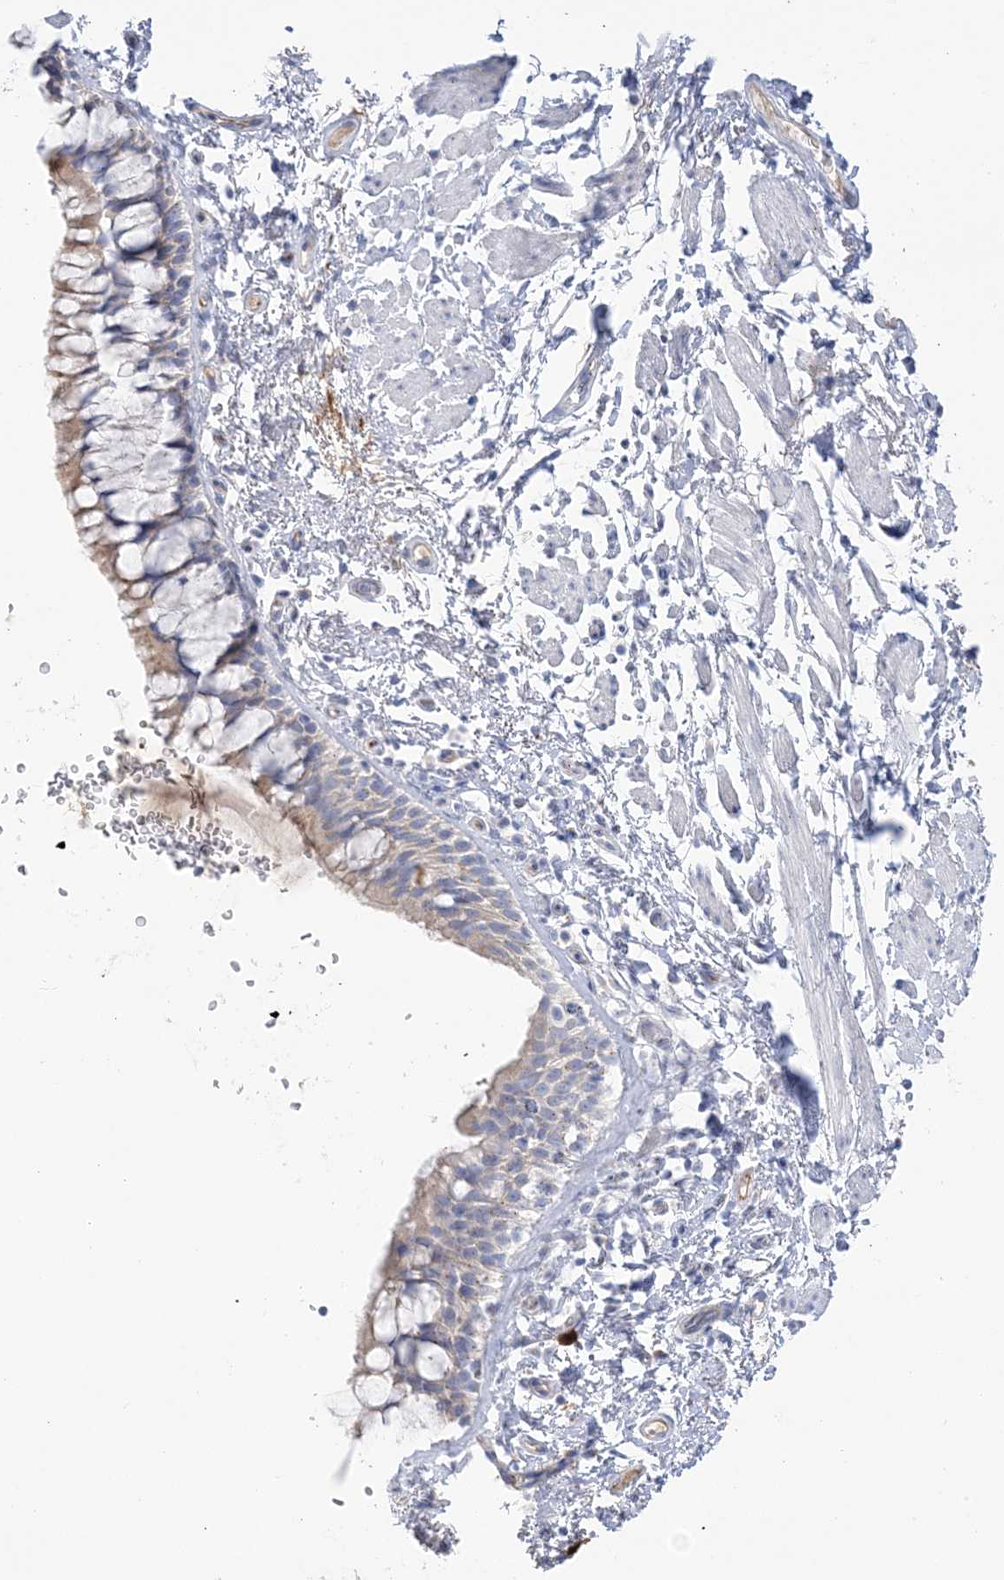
{"staining": {"intensity": "weak", "quantity": "<25%", "location": "cytoplasmic/membranous"}, "tissue": "bronchus", "cell_type": "Respiratory epithelial cells", "image_type": "normal", "snomed": [{"axis": "morphology", "description": "Normal tissue, NOS"}, {"axis": "topography", "description": "Cartilage tissue"}, {"axis": "topography", "description": "Bronchus"}], "caption": "Micrograph shows no significant protein expression in respiratory epithelial cells of normal bronchus.", "gene": "SEMA3D", "patient": {"sex": "female", "age": 73}}